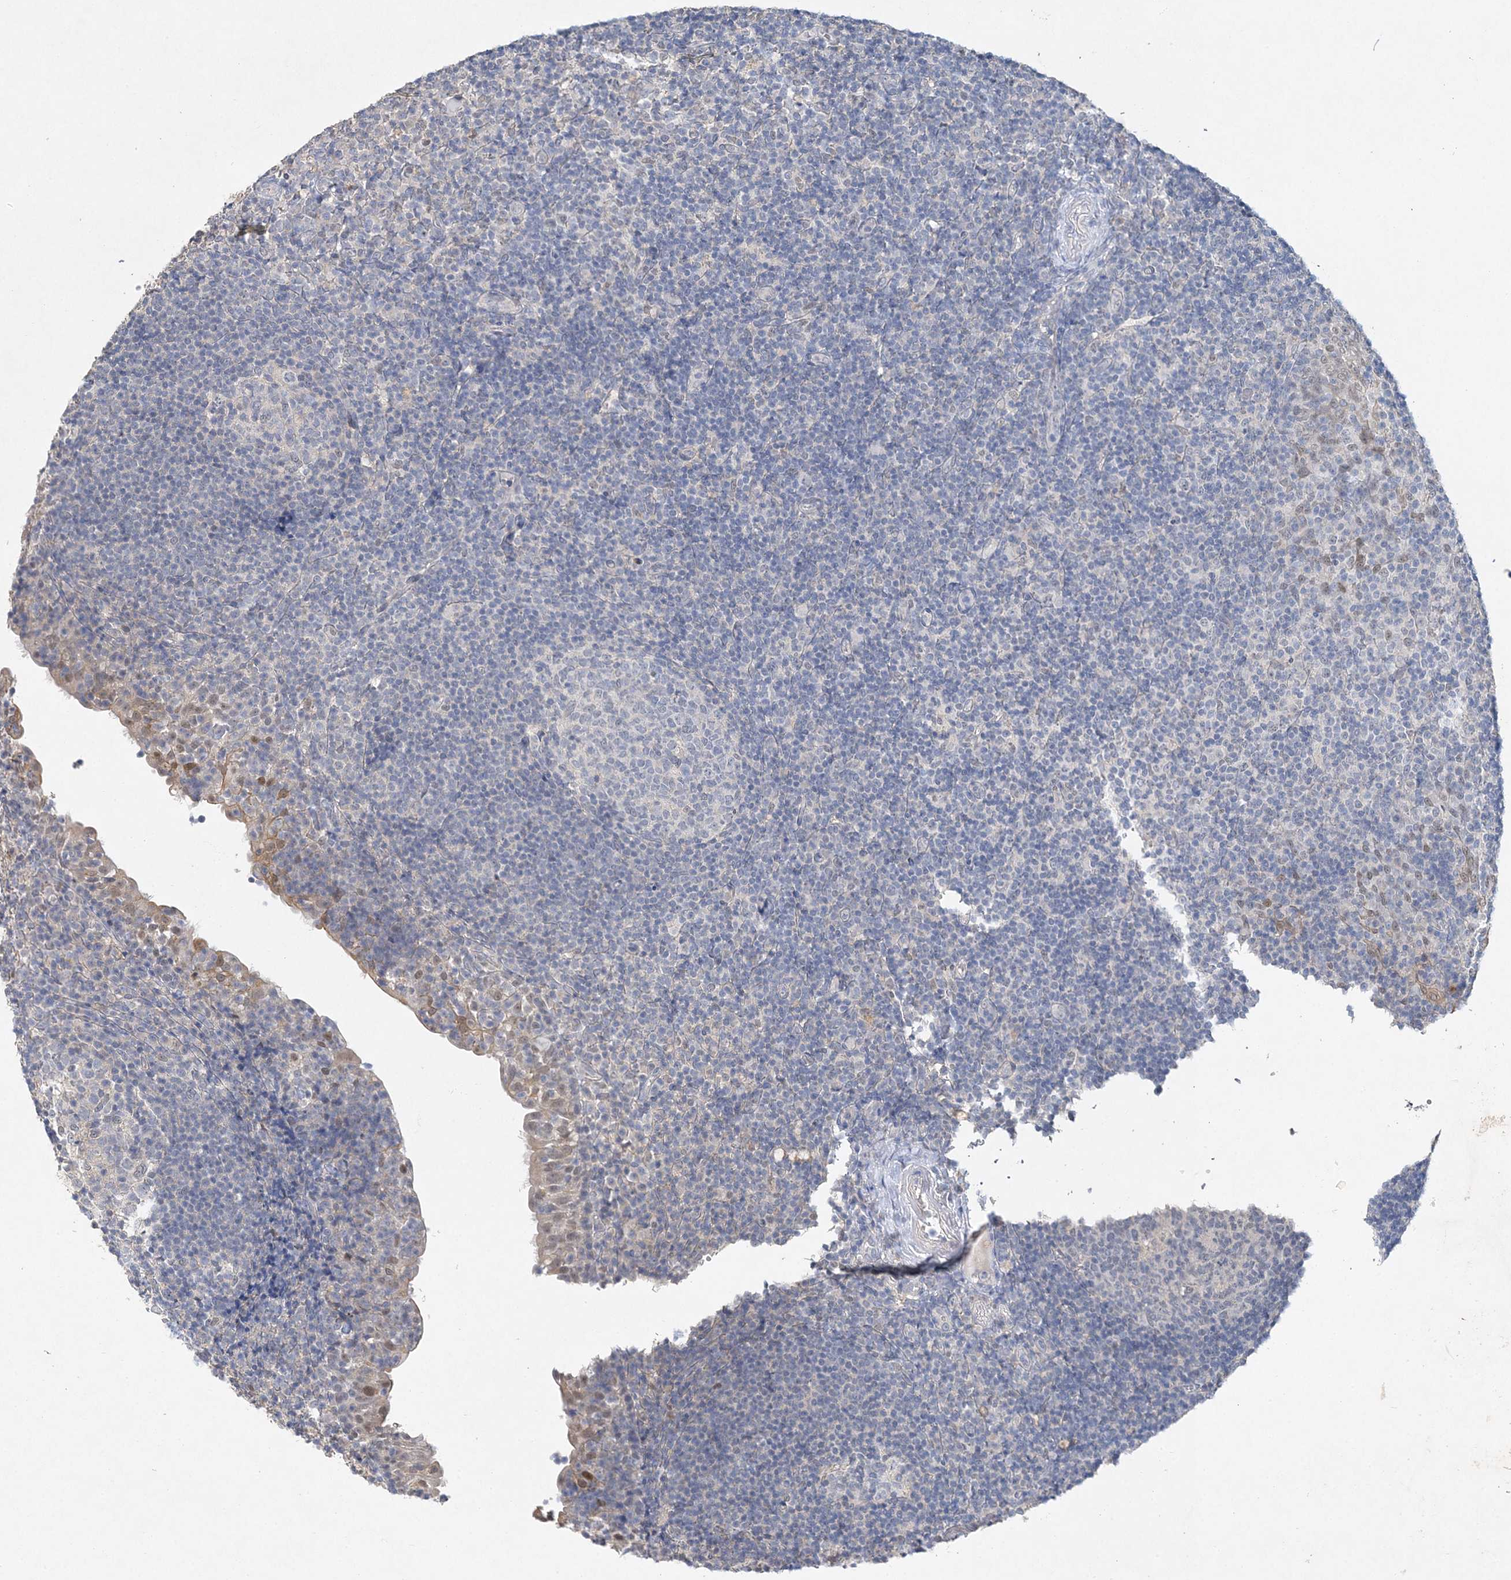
{"staining": {"intensity": "negative", "quantity": "none", "location": "none"}, "tissue": "tonsil", "cell_type": "Germinal center cells", "image_type": "normal", "snomed": [{"axis": "morphology", "description": "Normal tissue, NOS"}, {"axis": "topography", "description": "Tonsil"}], "caption": "Germinal center cells are negative for protein expression in unremarkable human tonsil. (Immunohistochemistry, brightfield microscopy, high magnification).", "gene": "MAT2B", "patient": {"sex": "female", "age": 40}}